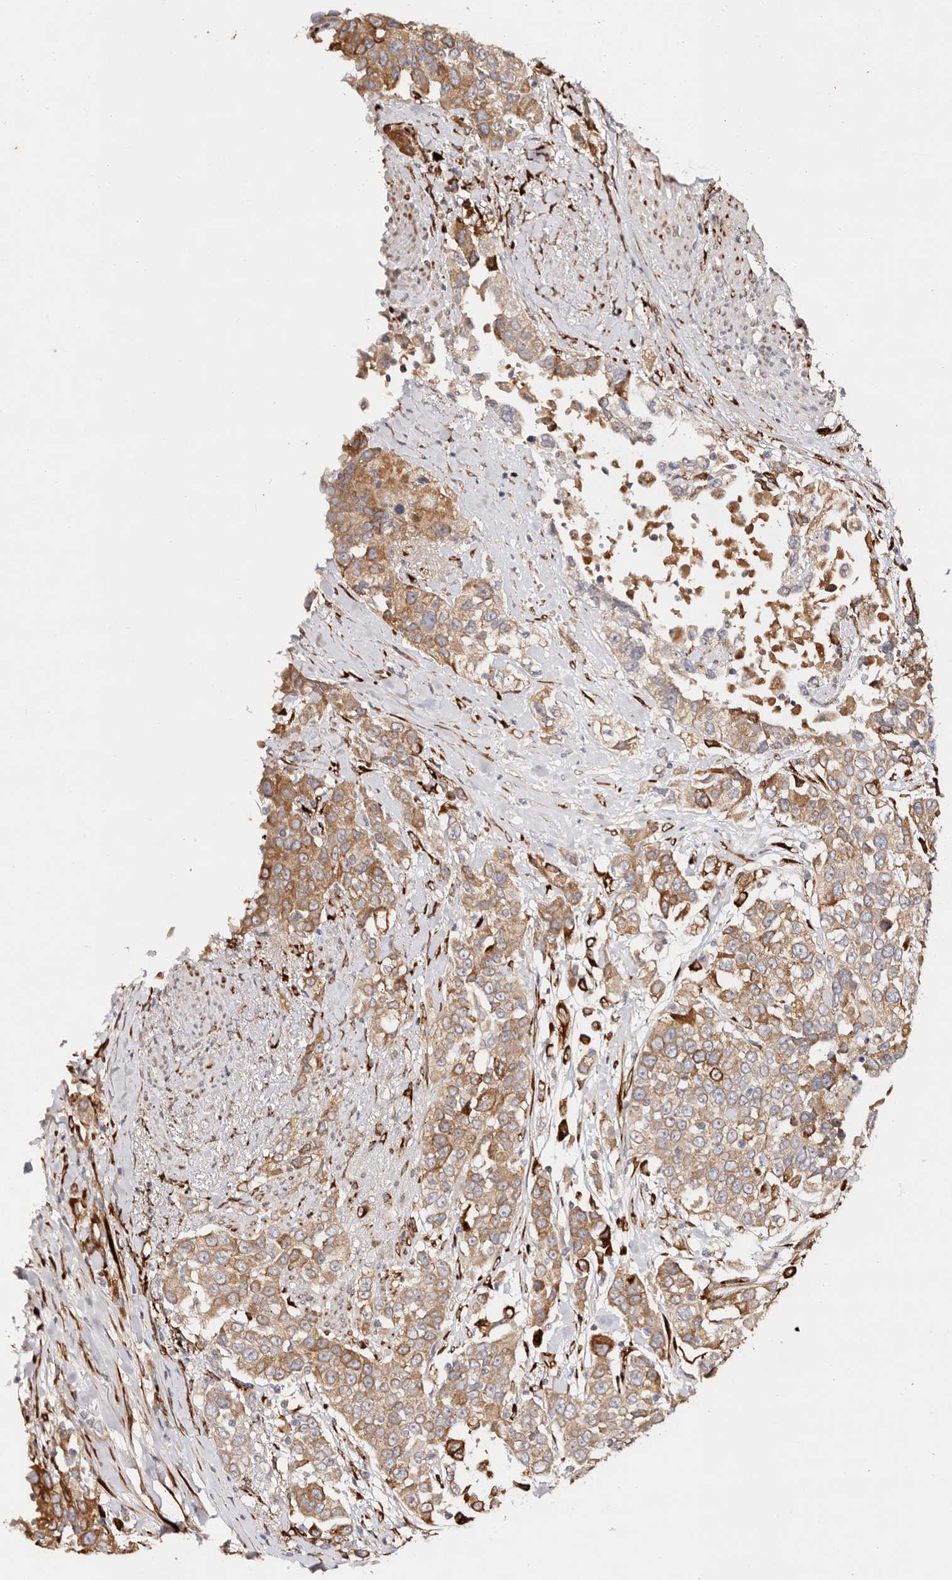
{"staining": {"intensity": "moderate", "quantity": ">75%", "location": "cytoplasmic/membranous"}, "tissue": "urothelial cancer", "cell_type": "Tumor cells", "image_type": "cancer", "snomed": [{"axis": "morphology", "description": "Urothelial carcinoma, High grade"}, {"axis": "topography", "description": "Urinary bladder"}], "caption": "The image shows staining of urothelial cancer, revealing moderate cytoplasmic/membranous protein expression (brown color) within tumor cells.", "gene": "SERPINH1", "patient": {"sex": "female", "age": 80}}